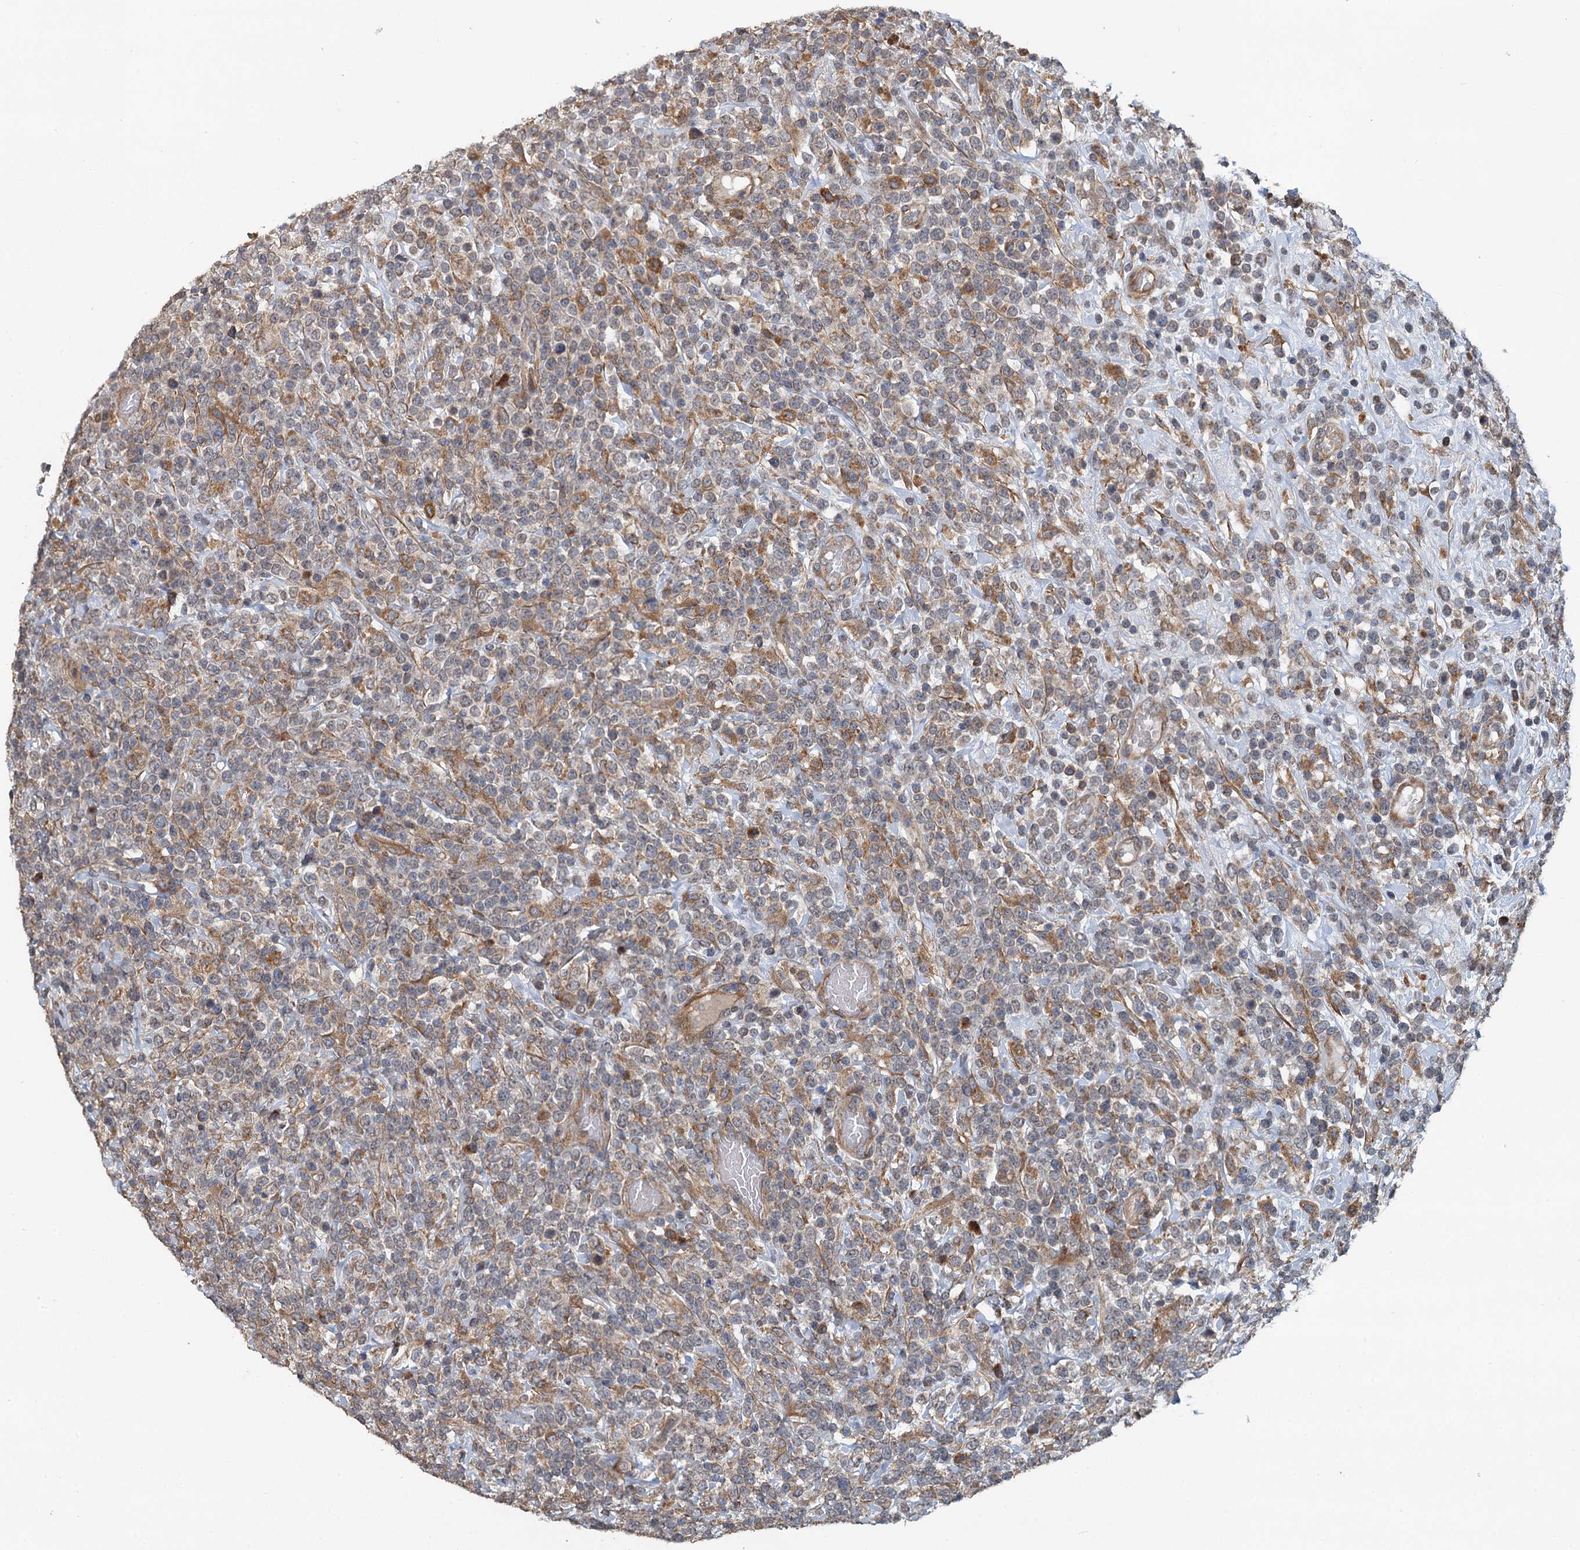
{"staining": {"intensity": "weak", "quantity": "25%-75%", "location": "cytoplasmic/membranous"}, "tissue": "lymphoma", "cell_type": "Tumor cells", "image_type": "cancer", "snomed": [{"axis": "morphology", "description": "Malignant lymphoma, non-Hodgkin's type, High grade"}, {"axis": "topography", "description": "Colon"}], "caption": "Weak cytoplasmic/membranous staining is appreciated in about 25%-75% of tumor cells in malignant lymphoma, non-Hodgkin's type (high-grade).", "gene": "LRRK2", "patient": {"sex": "female", "age": 53}}